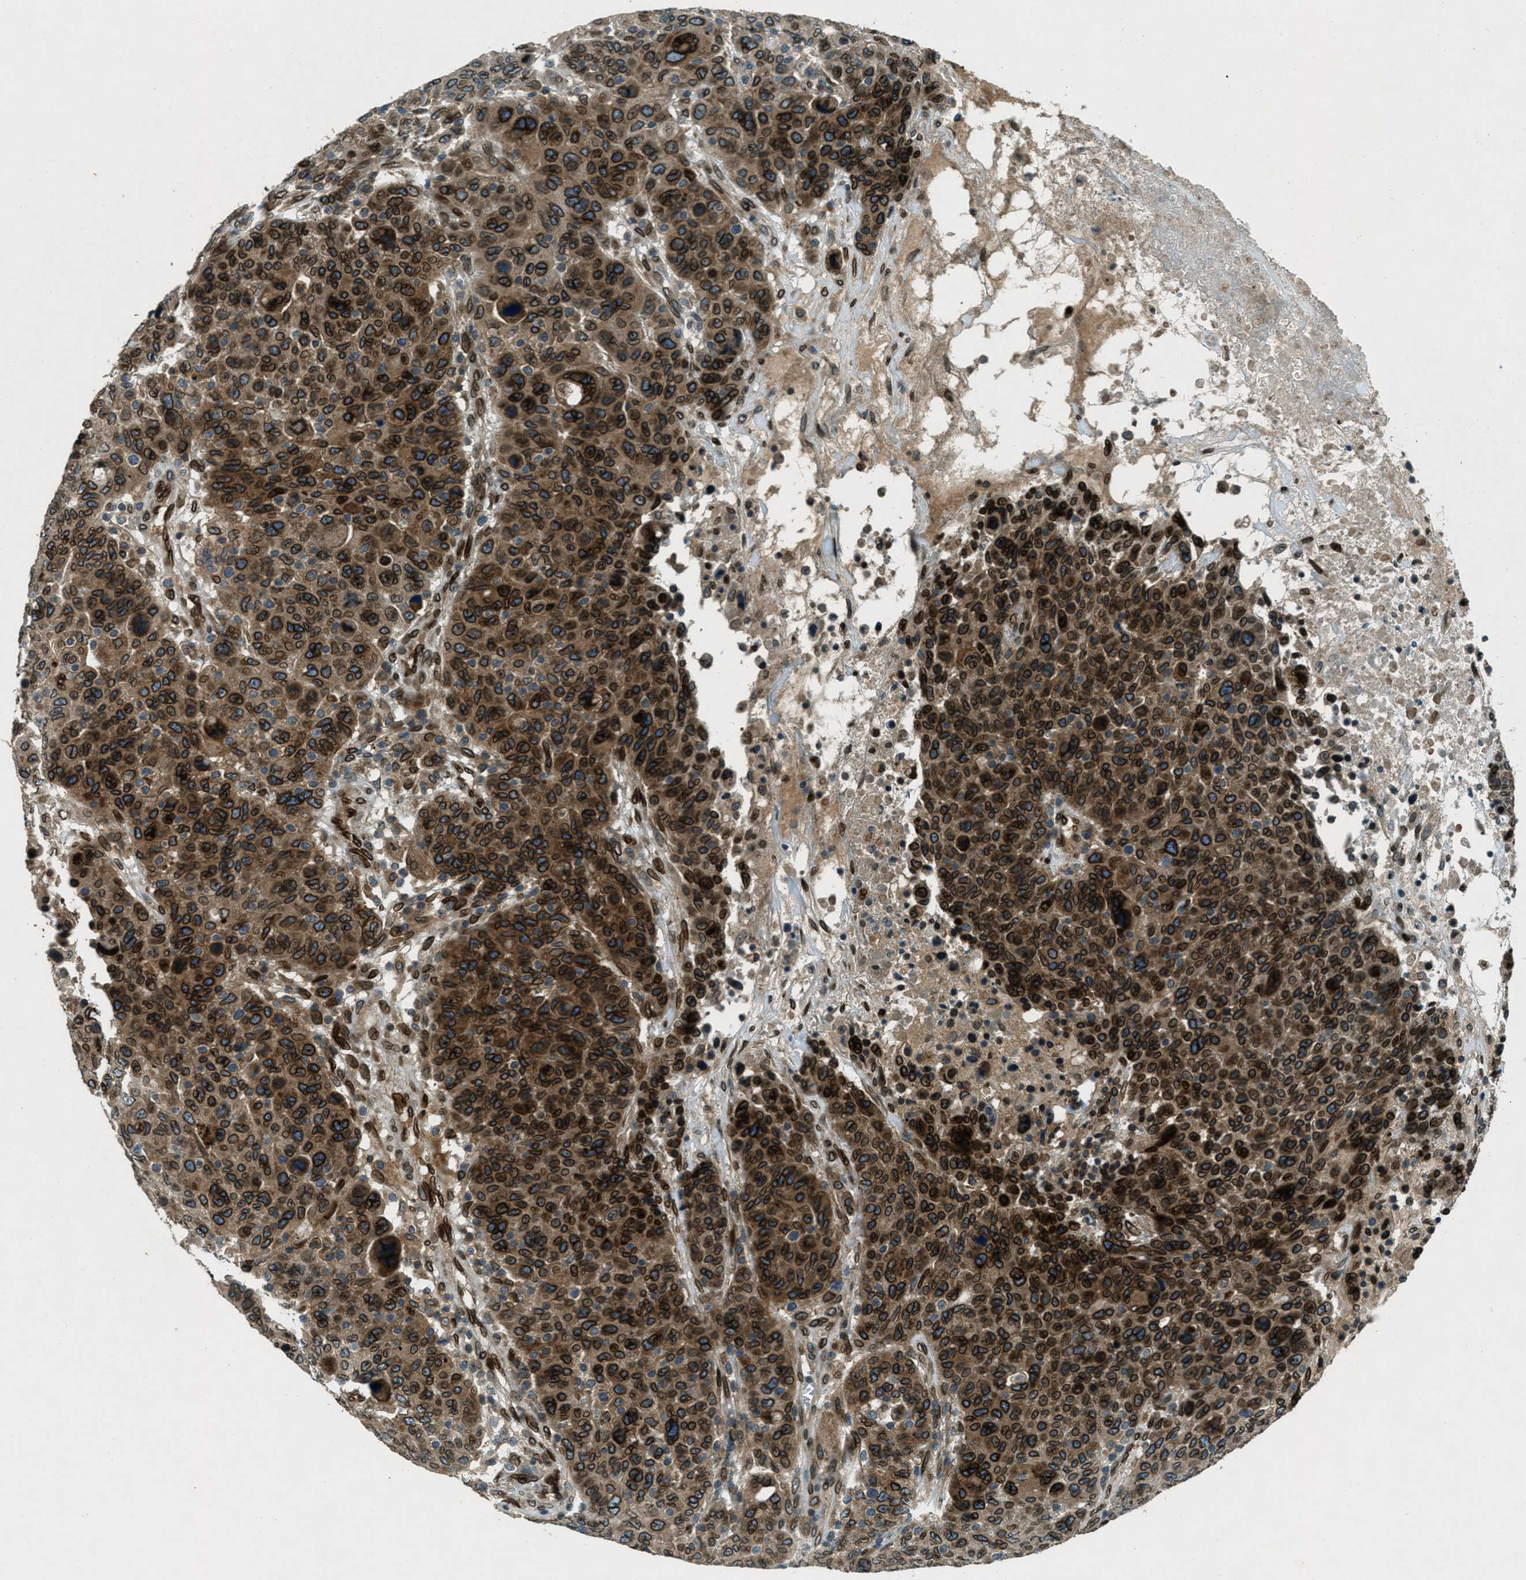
{"staining": {"intensity": "strong", "quantity": ">75%", "location": "cytoplasmic/membranous,nuclear"}, "tissue": "breast cancer", "cell_type": "Tumor cells", "image_type": "cancer", "snomed": [{"axis": "morphology", "description": "Duct carcinoma"}, {"axis": "topography", "description": "Breast"}], "caption": "This histopathology image displays intraductal carcinoma (breast) stained with immunohistochemistry to label a protein in brown. The cytoplasmic/membranous and nuclear of tumor cells show strong positivity for the protein. Nuclei are counter-stained blue.", "gene": "LEMD2", "patient": {"sex": "female", "age": 37}}